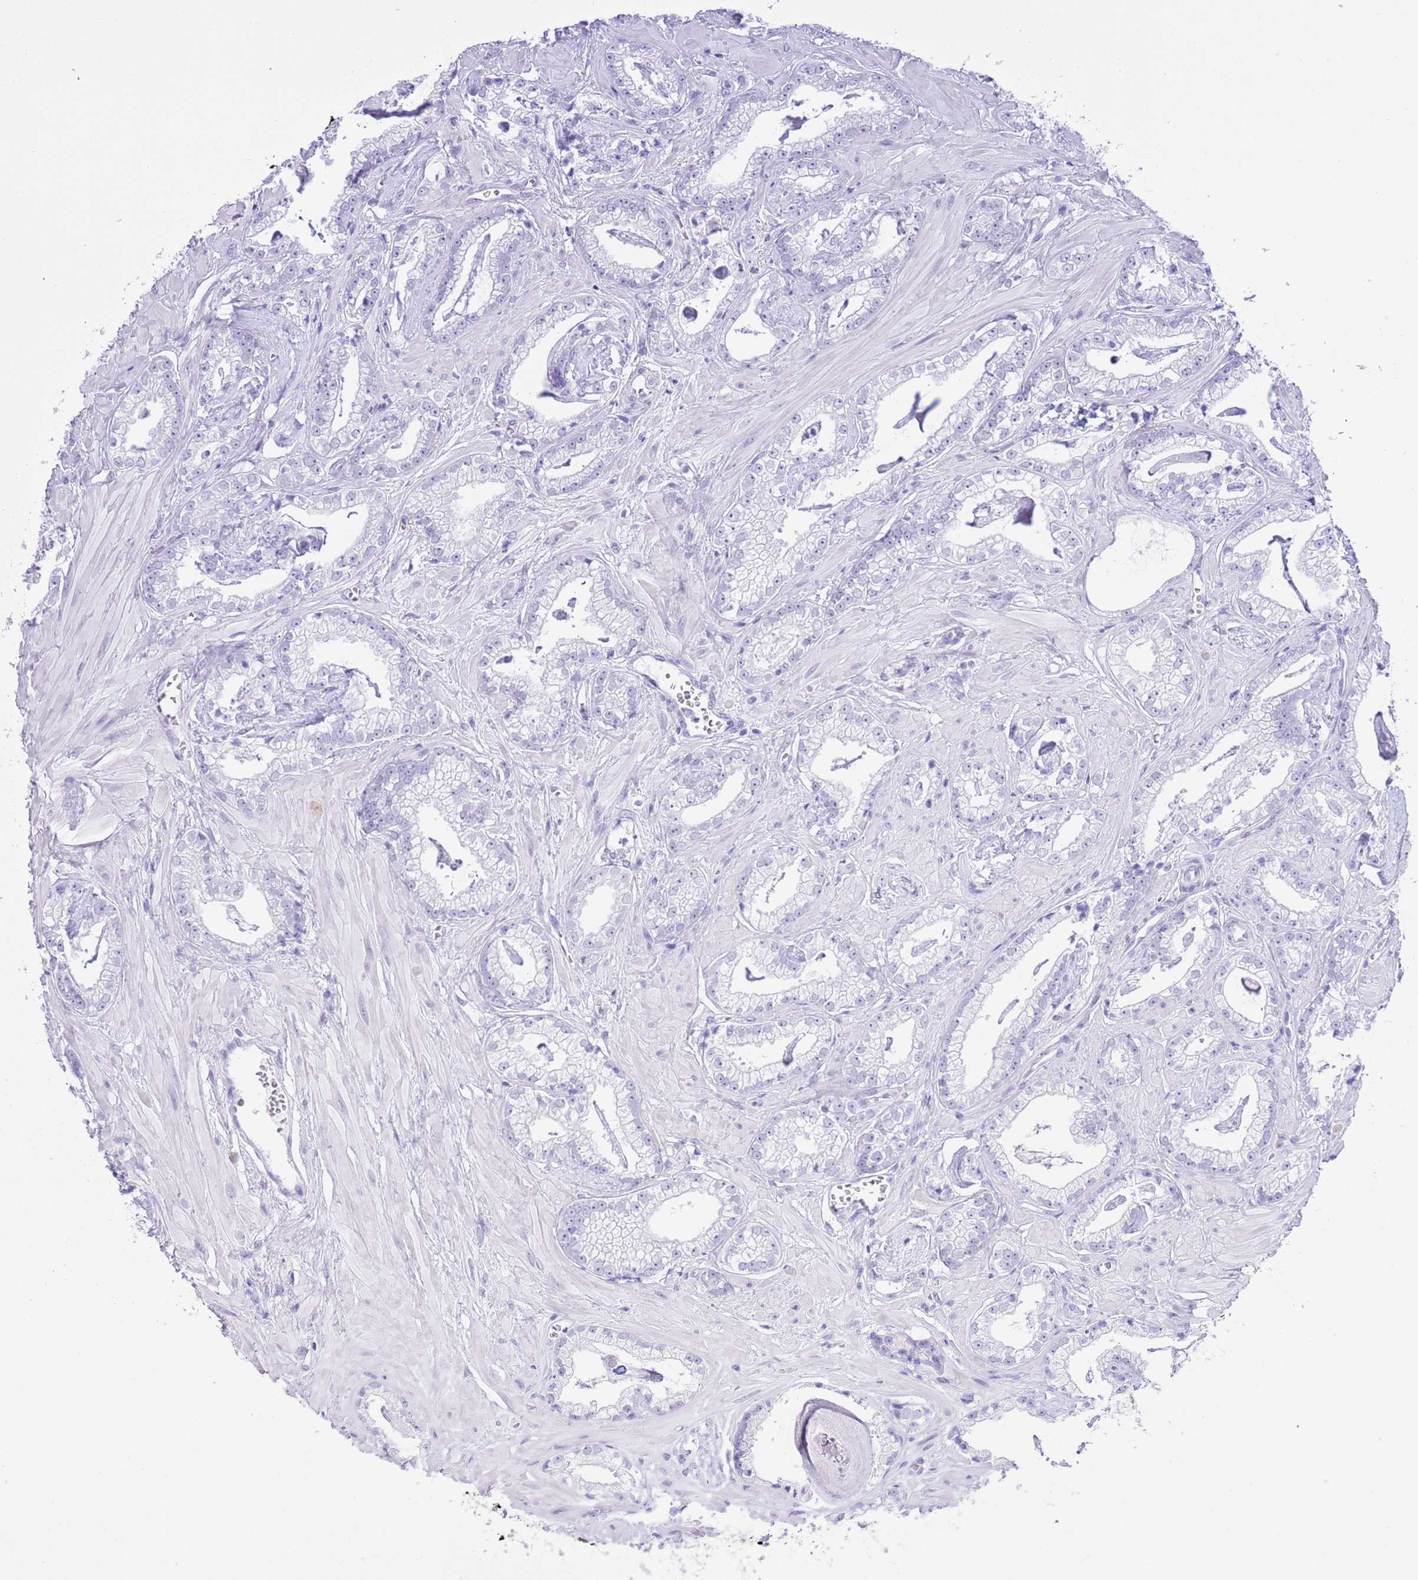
{"staining": {"intensity": "negative", "quantity": "none", "location": "none"}, "tissue": "prostate cancer", "cell_type": "Tumor cells", "image_type": "cancer", "snomed": [{"axis": "morphology", "description": "Adenocarcinoma, Low grade"}, {"axis": "topography", "description": "Prostate"}], "caption": "Photomicrograph shows no significant protein positivity in tumor cells of low-grade adenocarcinoma (prostate).", "gene": "PPP1R17", "patient": {"sex": "male", "age": 60}}